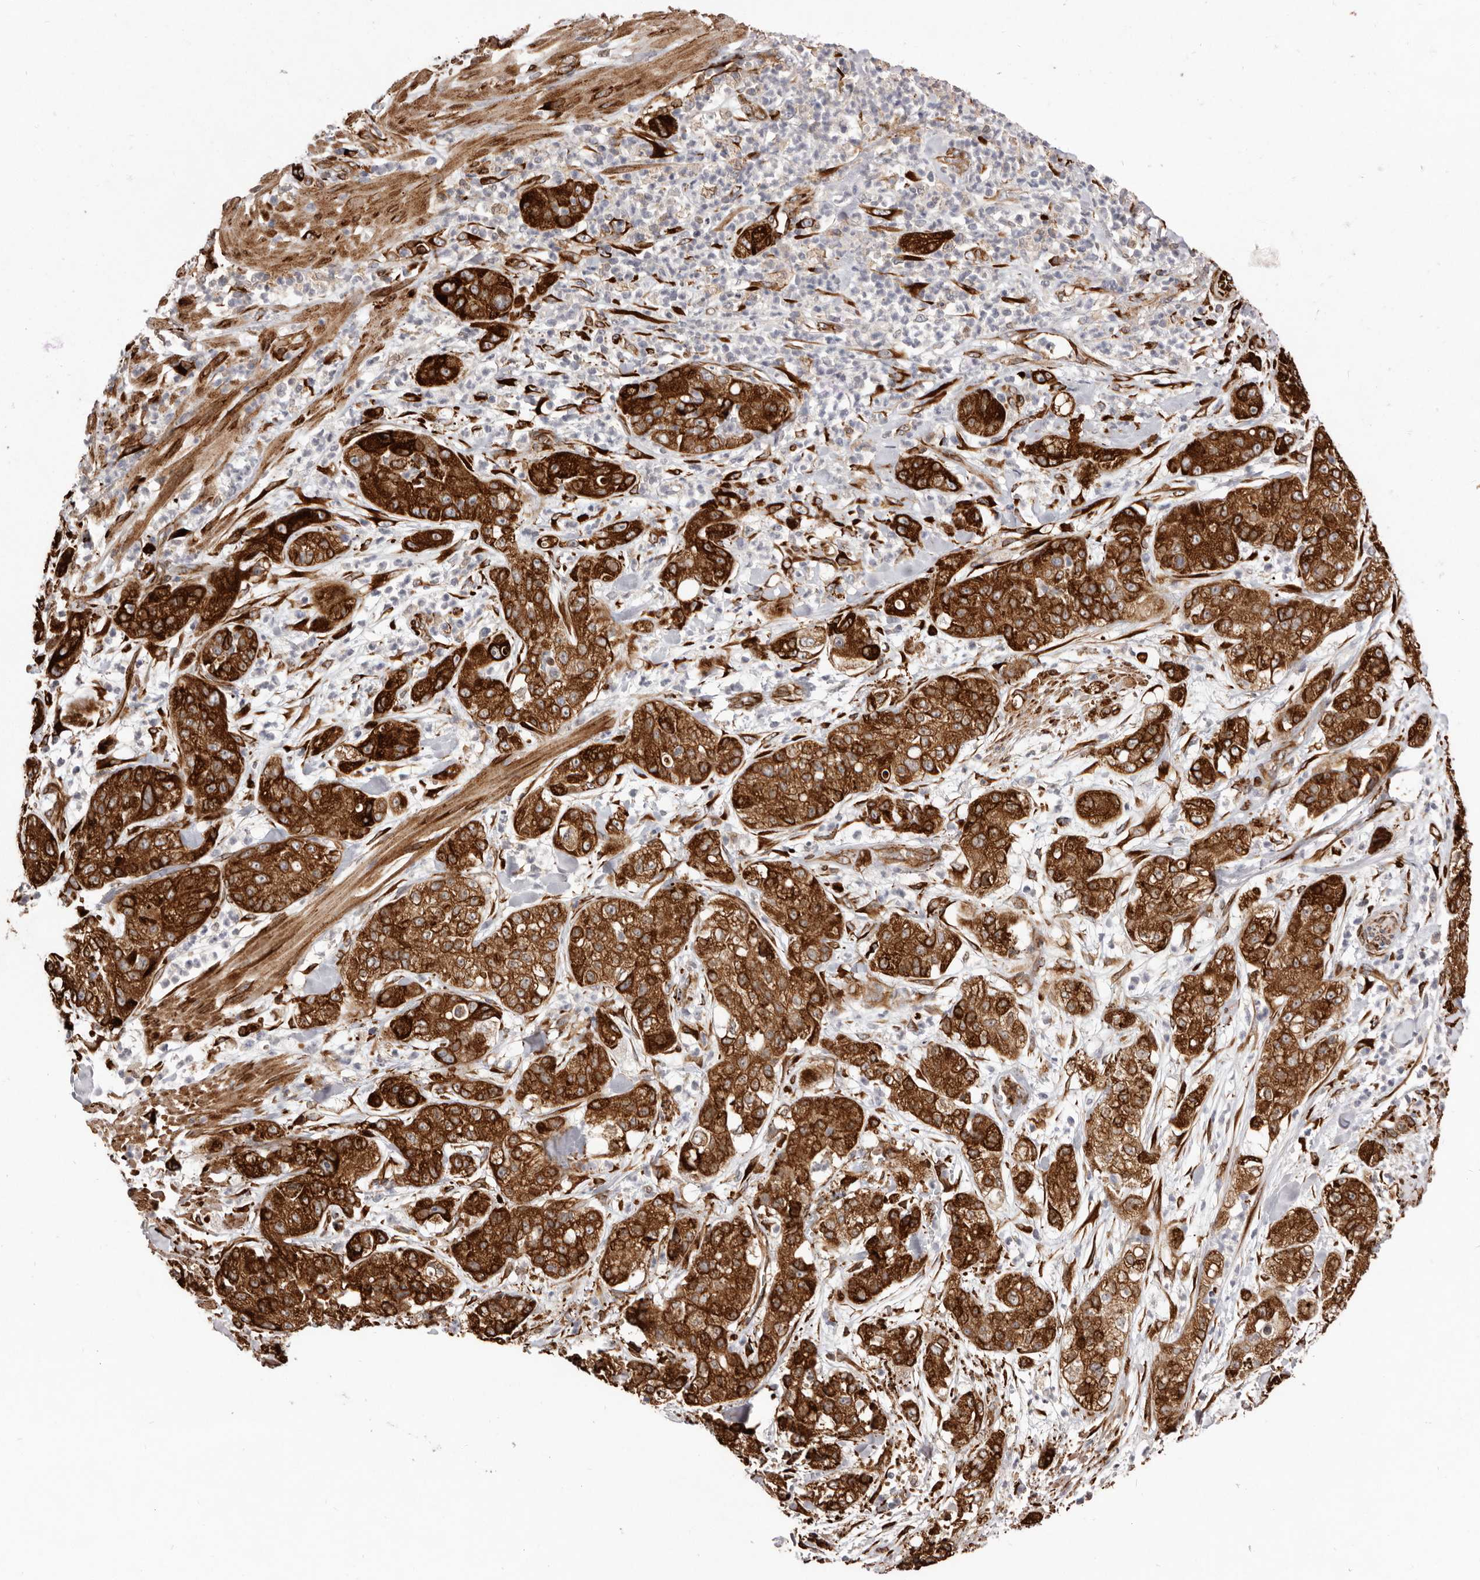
{"staining": {"intensity": "strong", "quantity": ">75%", "location": "cytoplasmic/membranous"}, "tissue": "pancreatic cancer", "cell_type": "Tumor cells", "image_type": "cancer", "snomed": [{"axis": "morphology", "description": "Adenocarcinoma, NOS"}, {"axis": "topography", "description": "Pancreas"}], "caption": "Immunohistochemical staining of pancreatic cancer (adenocarcinoma) displays strong cytoplasmic/membranous protein positivity in about >75% of tumor cells. The staining is performed using DAB brown chromogen to label protein expression. The nuclei are counter-stained blue using hematoxylin.", "gene": "WDTC1", "patient": {"sex": "female", "age": 78}}